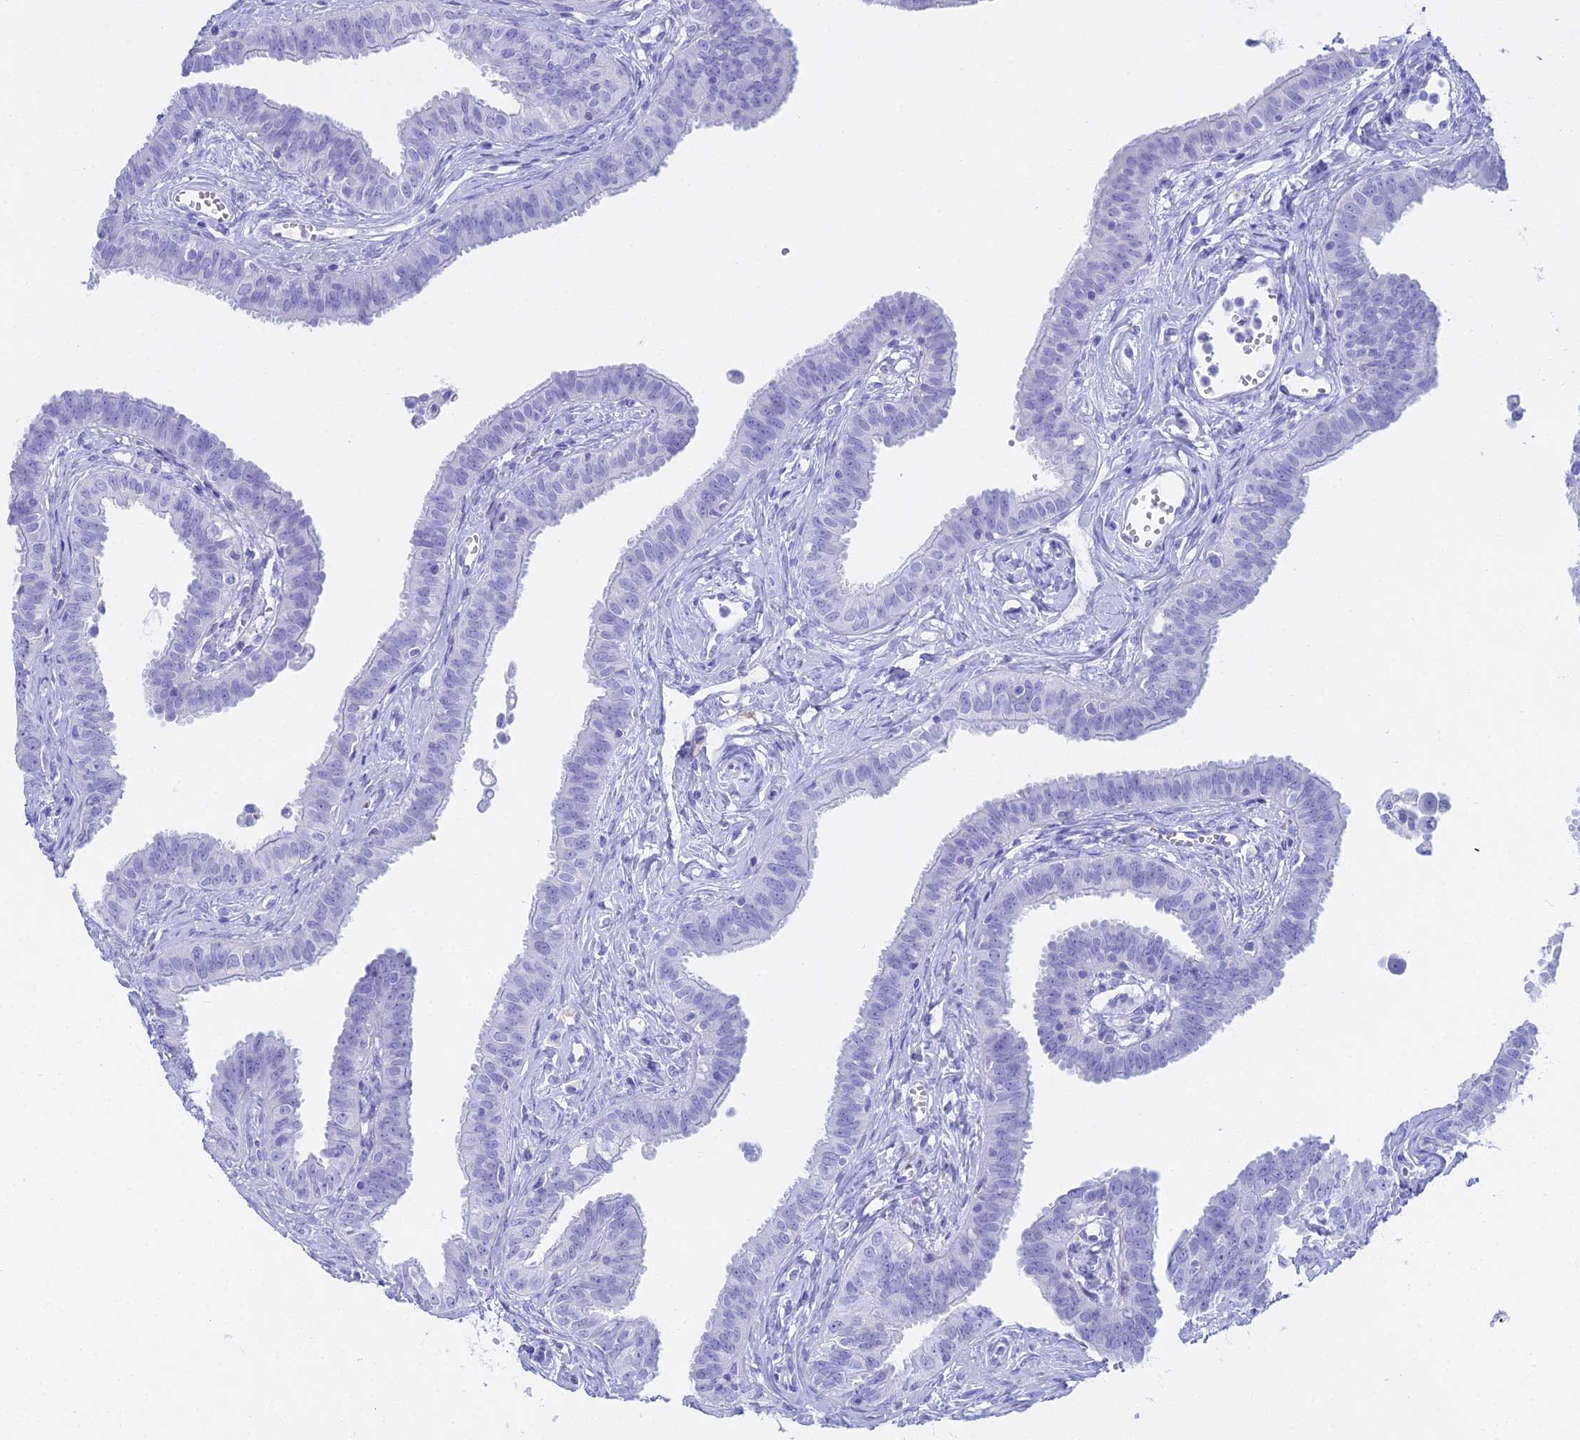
{"staining": {"intensity": "negative", "quantity": "none", "location": "none"}, "tissue": "fallopian tube", "cell_type": "Glandular cells", "image_type": "normal", "snomed": [{"axis": "morphology", "description": "Normal tissue, NOS"}, {"axis": "morphology", "description": "Carcinoma, NOS"}, {"axis": "topography", "description": "Fallopian tube"}, {"axis": "topography", "description": "Ovary"}], "caption": "Immunohistochemistry (IHC) of benign fallopian tube displays no positivity in glandular cells. (IHC, brightfield microscopy, high magnification).", "gene": "CGB1", "patient": {"sex": "female", "age": 59}}